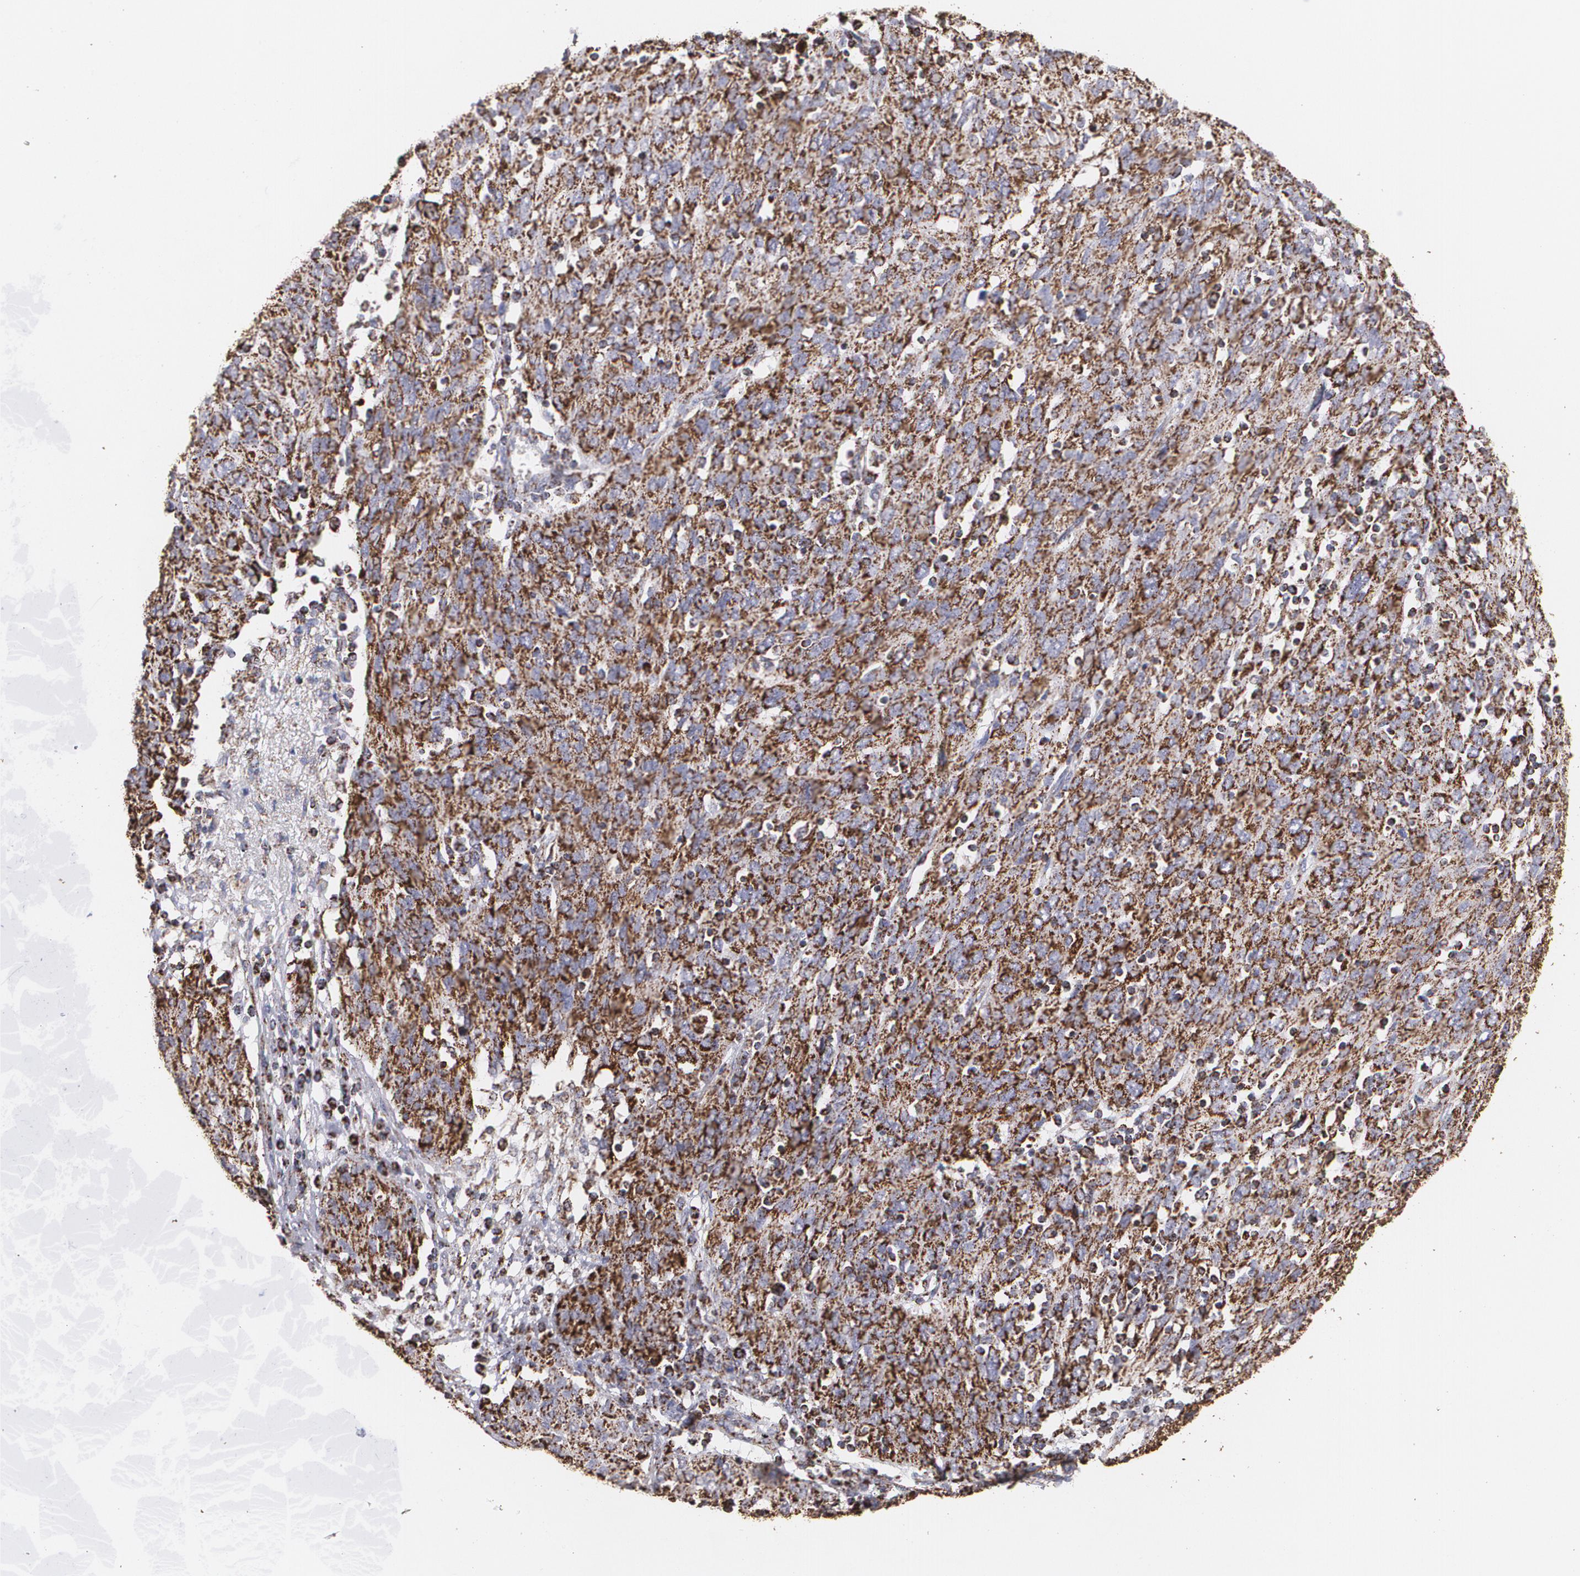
{"staining": {"intensity": "moderate", "quantity": ">75%", "location": "cytoplasmic/membranous"}, "tissue": "ovarian cancer", "cell_type": "Tumor cells", "image_type": "cancer", "snomed": [{"axis": "morphology", "description": "Carcinoma, endometroid"}, {"axis": "topography", "description": "Ovary"}], "caption": "Protein staining exhibits moderate cytoplasmic/membranous staining in approximately >75% of tumor cells in endometroid carcinoma (ovarian).", "gene": "HSPD1", "patient": {"sex": "female", "age": 50}}